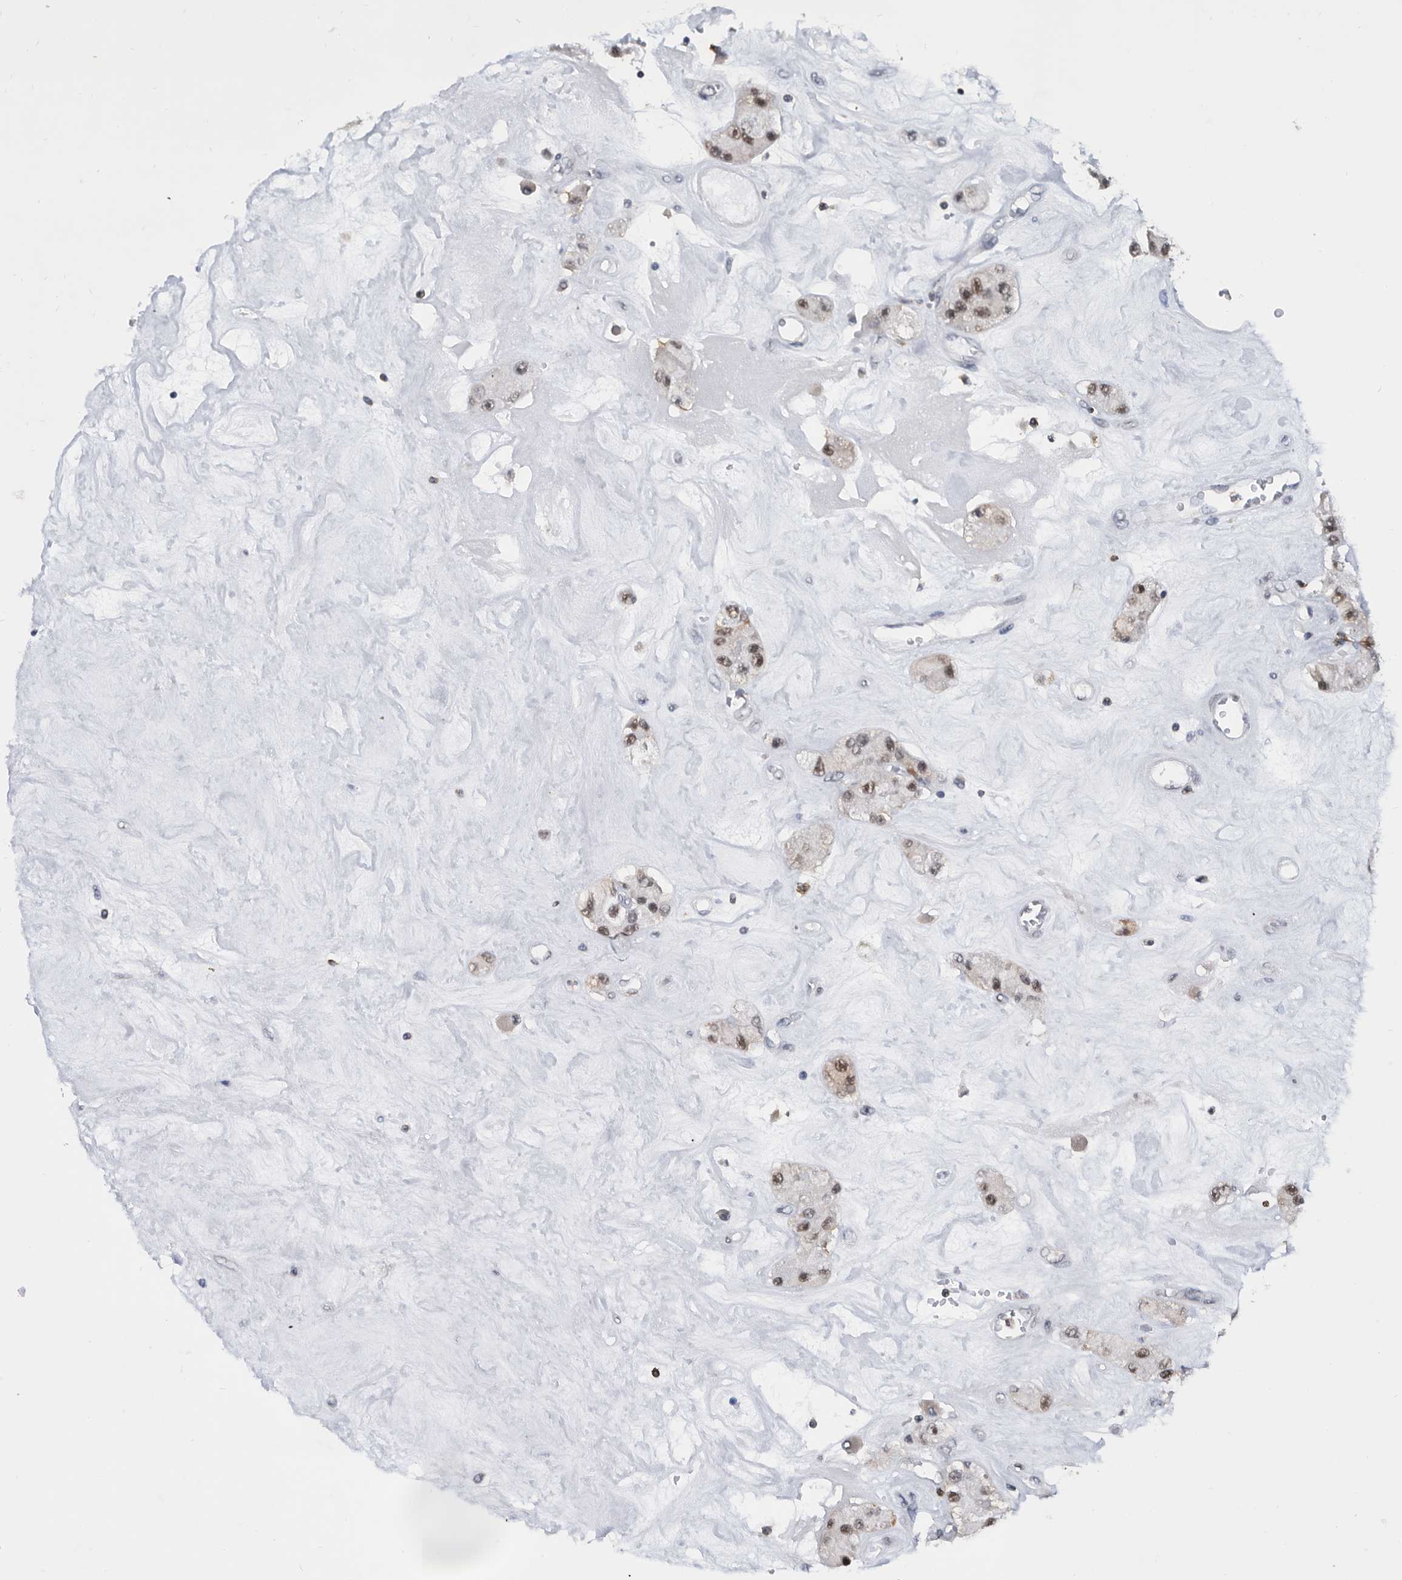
{"staining": {"intensity": "moderate", "quantity": ">75%", "location": "nuclear"}, "tissue": "carcinoid", "cell_type": "Tumor cells", "image_type": "cancer", "snomed": [{"axis": "morphology", "description": "Carcinoid, malignant, NOS"}, {"axis": "topography", "description": "Pancreas"}], "caption": "Carcinoid (malignant) was stained to show a protein in brown. There is medium levels of moderate nuclear expression in approximately >75% of tumor cells.", "gene": "ZNF260", "patient": {"sex": "male", "age": 41}}